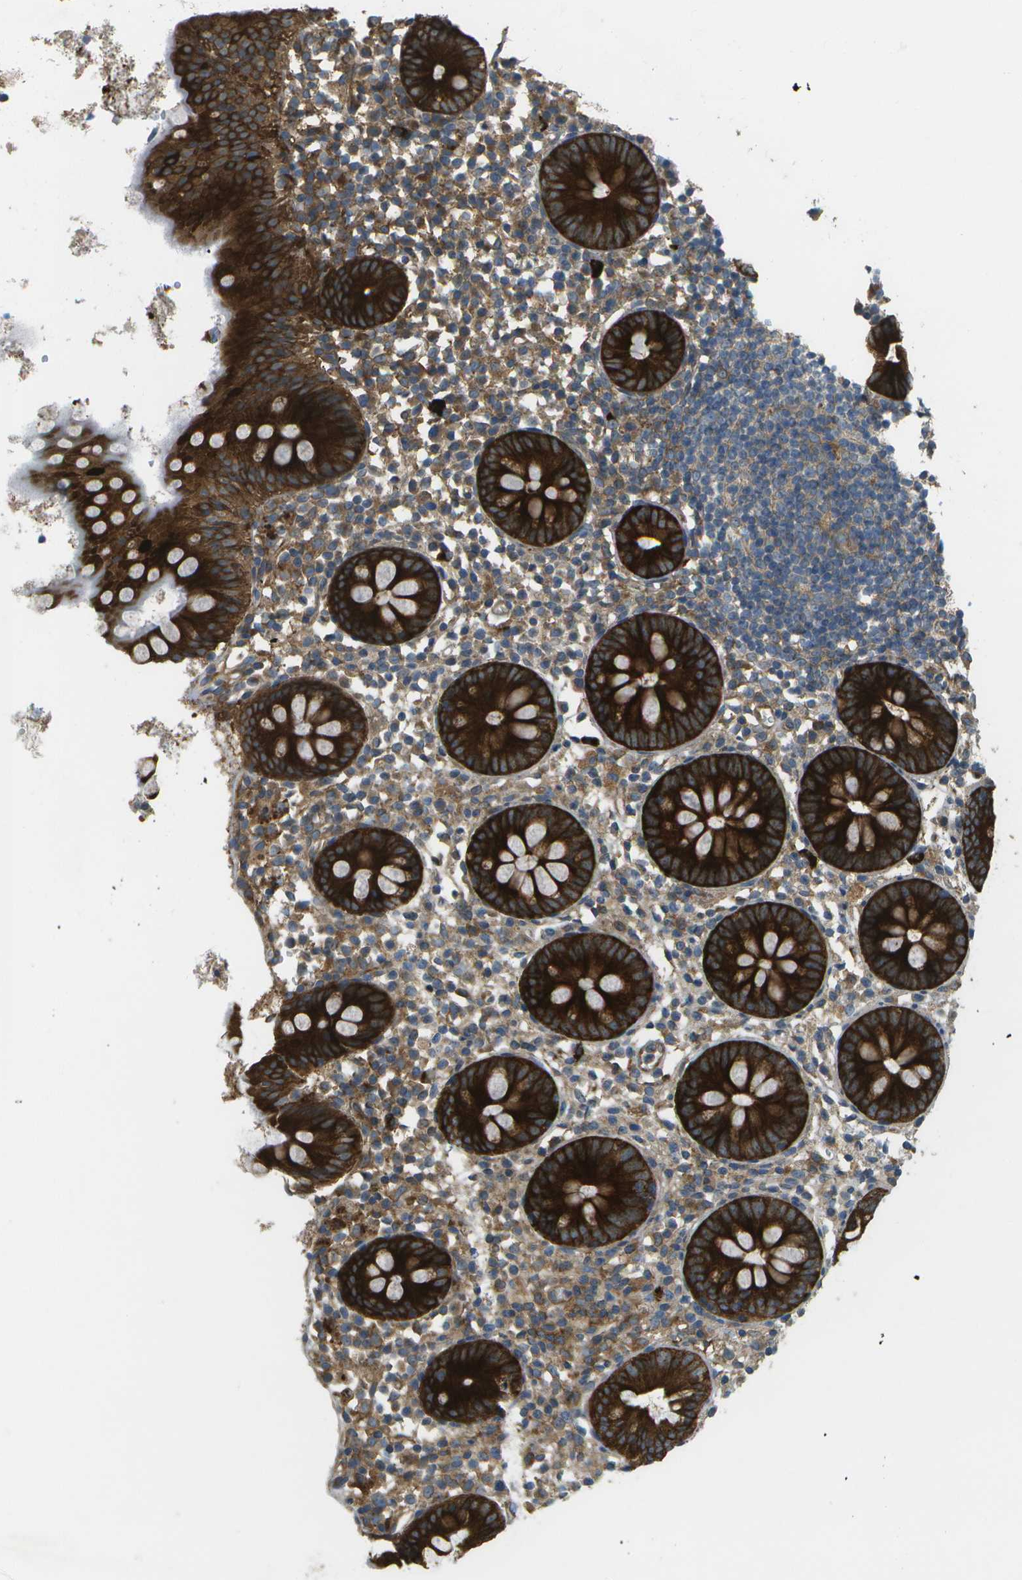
{"staining": {"intensity": "strong", "quantity": ">75%", "location": "cytoplasmic/membranous"}, "tissue": "appendix", "cell_type": "Glandular cells", "image_type": "normal", "snomed": [{"axis": "morphology", "description": "Normal tissue, NOS"}, {"axis": "topography", "description": "Appendix"}], "caption": "This is a micrograph of immunohistochemistry (IHC) staining of unremarkable appendix, which shows strong positivity in the cytoplasmic/membranous of glandular cells.", "gene": "WNK2", "patient": {"sex": "female", "age": 20}}